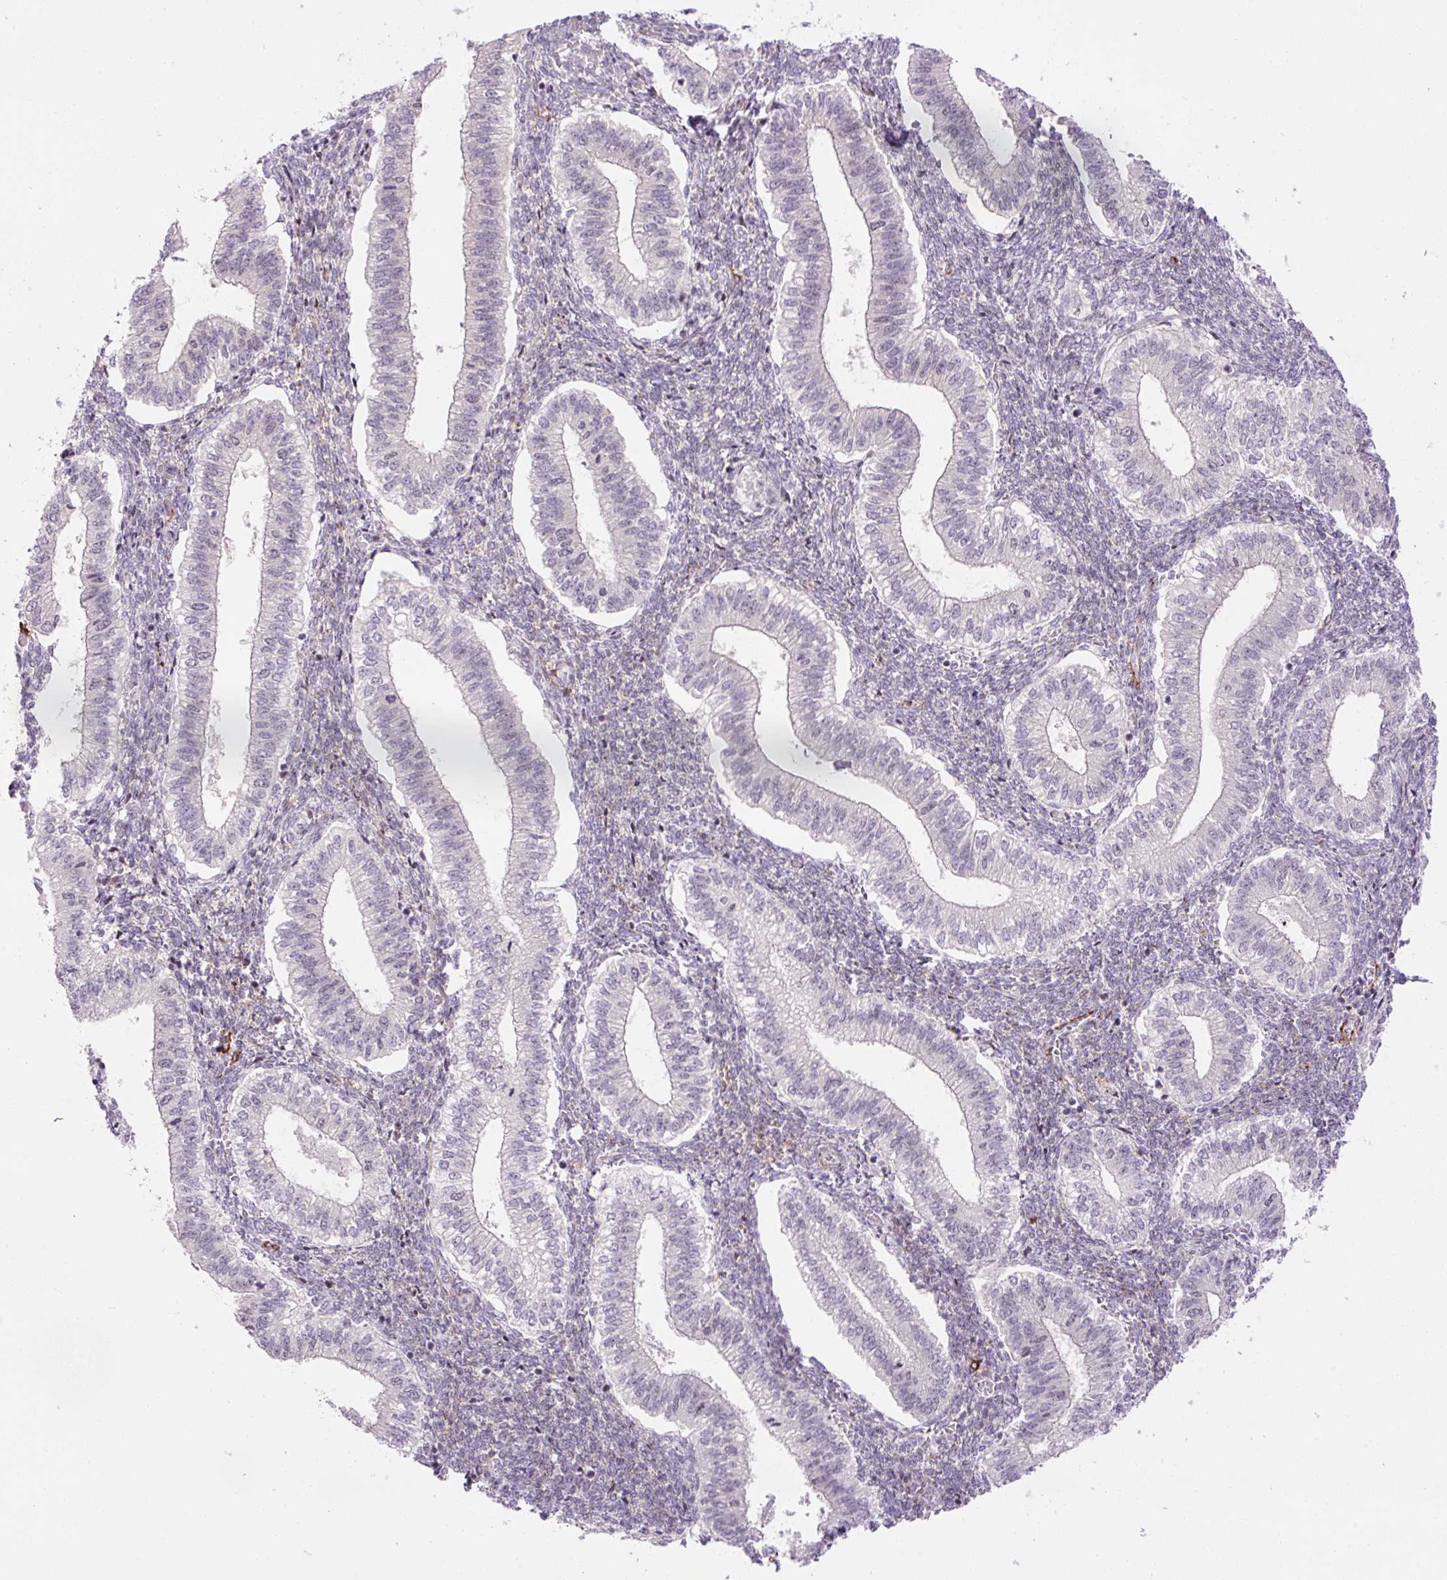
{"staining": {"intensity": "negative", "quantity": "none", "location": "none"}, "tissue": "endometrium", "cell_type": "Cells in endometrial stroma", "image_type": "normal", "snomed": [{"axis": "morphology", "description": "Normal tissue, NOS"}, {"axis": "topography", "description": "Endometrium"}], "caption": "Photomicrograph shows no significant protein expression in cells in endometrial stroma of normal endometrium.", "gene": "ENSG00000268750", "patient": {"sex": "female", "age": 25}}